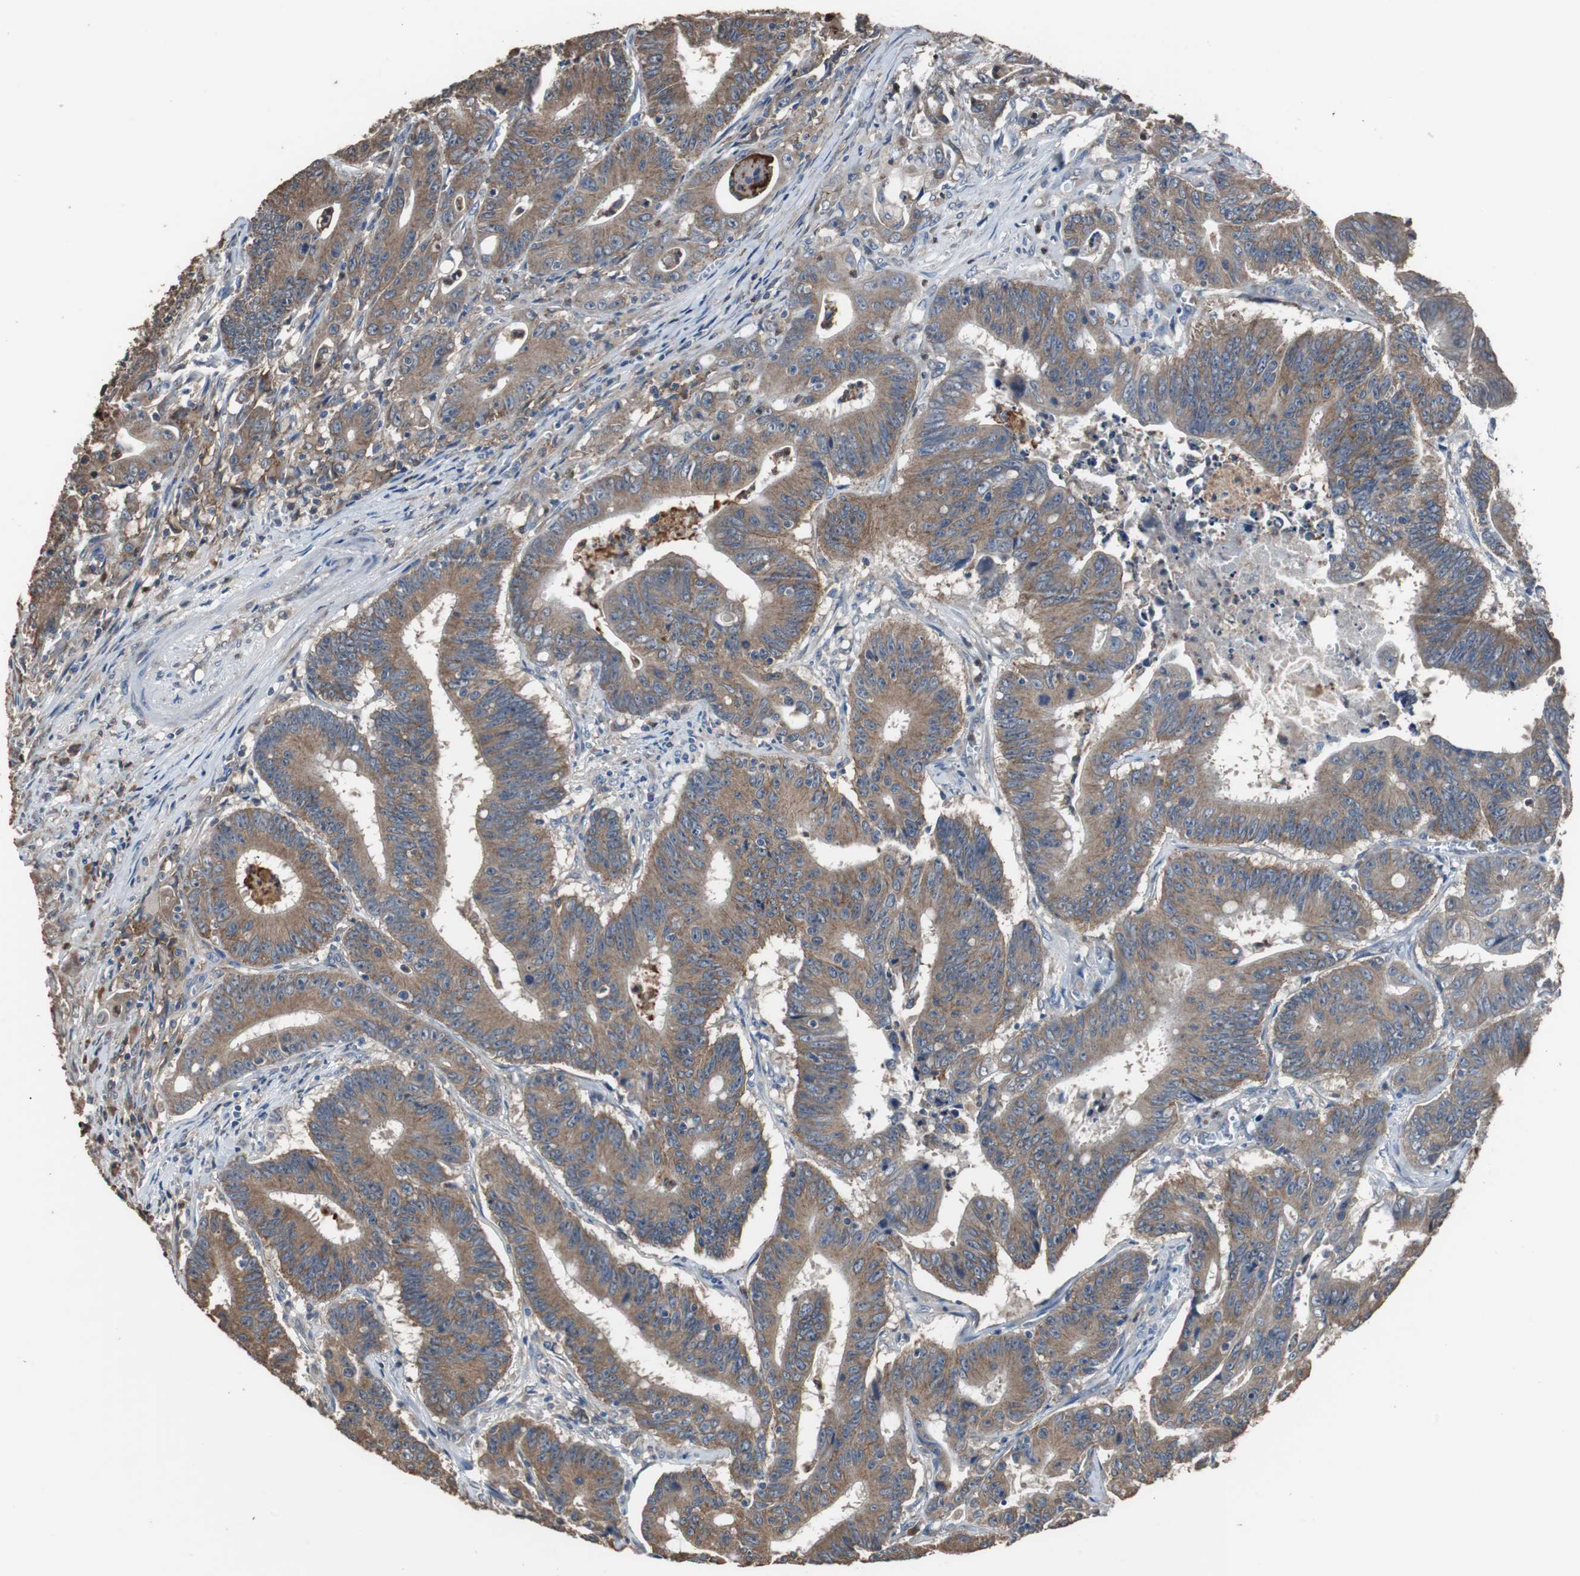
{"staining": {"intensity": "weak", "quantity": ">75%", "location": "cytoplasmic/membranous"}, "tissue": "colorectal cancer", "cell_type": "Tumor cells", "image_type": "cancer", "snomed": [{"axis": "morphology", "description": "Adenocarcinoma, NOS"}, {"axis": "topography", "description": "Colon"}], "caption": "Immunohistochemical staining of colorectal adenocarcinoma demonstrates low levels of weak cytoplasmic/membranous positivity in about >75% of tumor cells.", "gene": "SCIMP", "patient": {"sex": "male", "age": 45}}